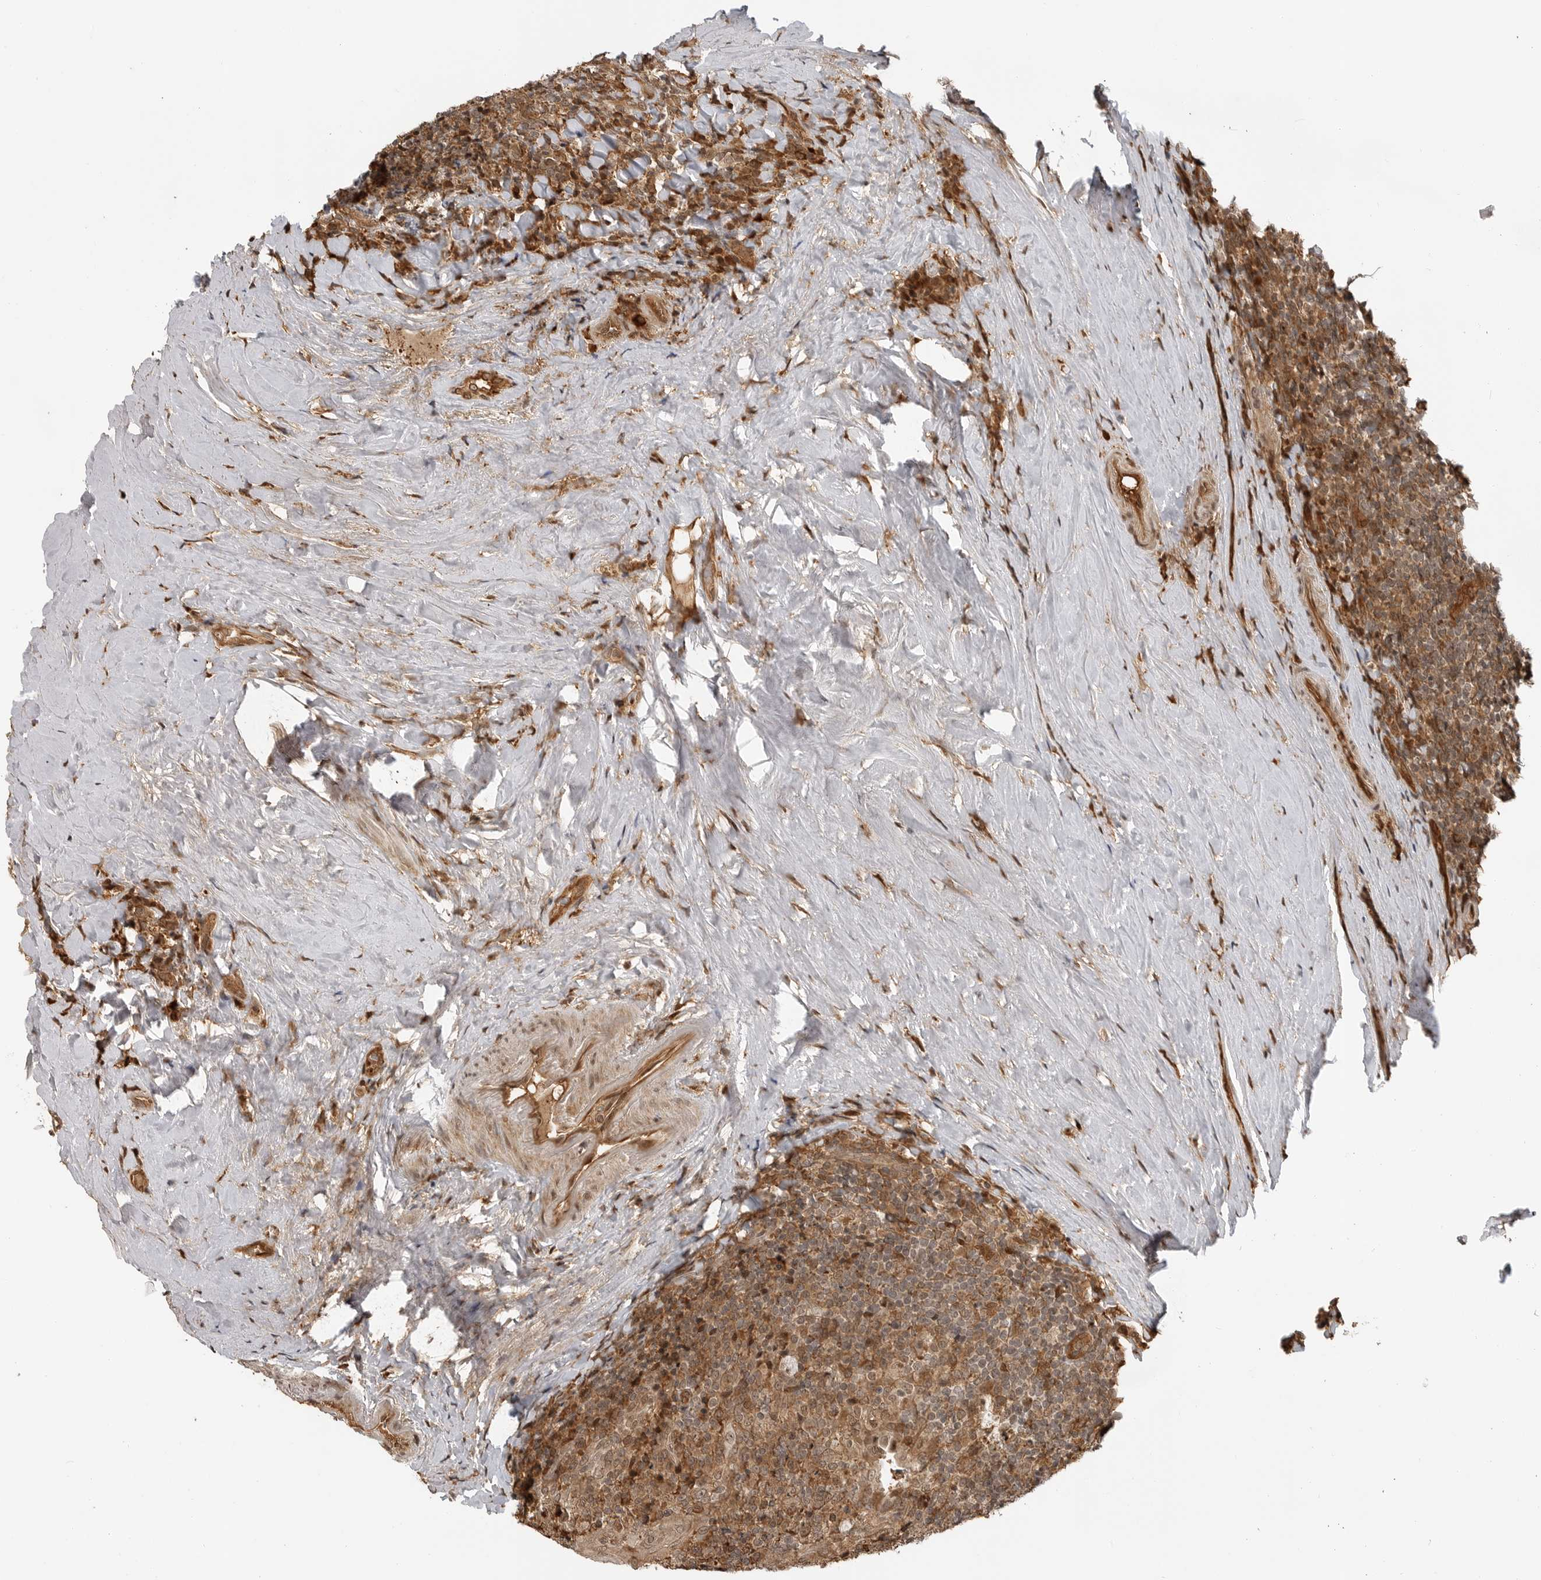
{"staining": {"intensity": "moderate", "quantity": ">75%", "location": "cytoplasmic/membranous,nuclear"}, "tissue": "tonsil", "cell_type": "Germinal center cells", "image_type": "normal", "snomed": [{"axis": "morphology", "description": "Normal tissue, NOS"}, {"axis": "topography", "description": "Tonsil"}], "caption": "Moderate cytoplasmic/membranous,nuclear protein expression is present in approximately >75% of germinal center cells in tonsil.", "gene": "BMP2K", "patient": {"sex": "male", "age": 37}}